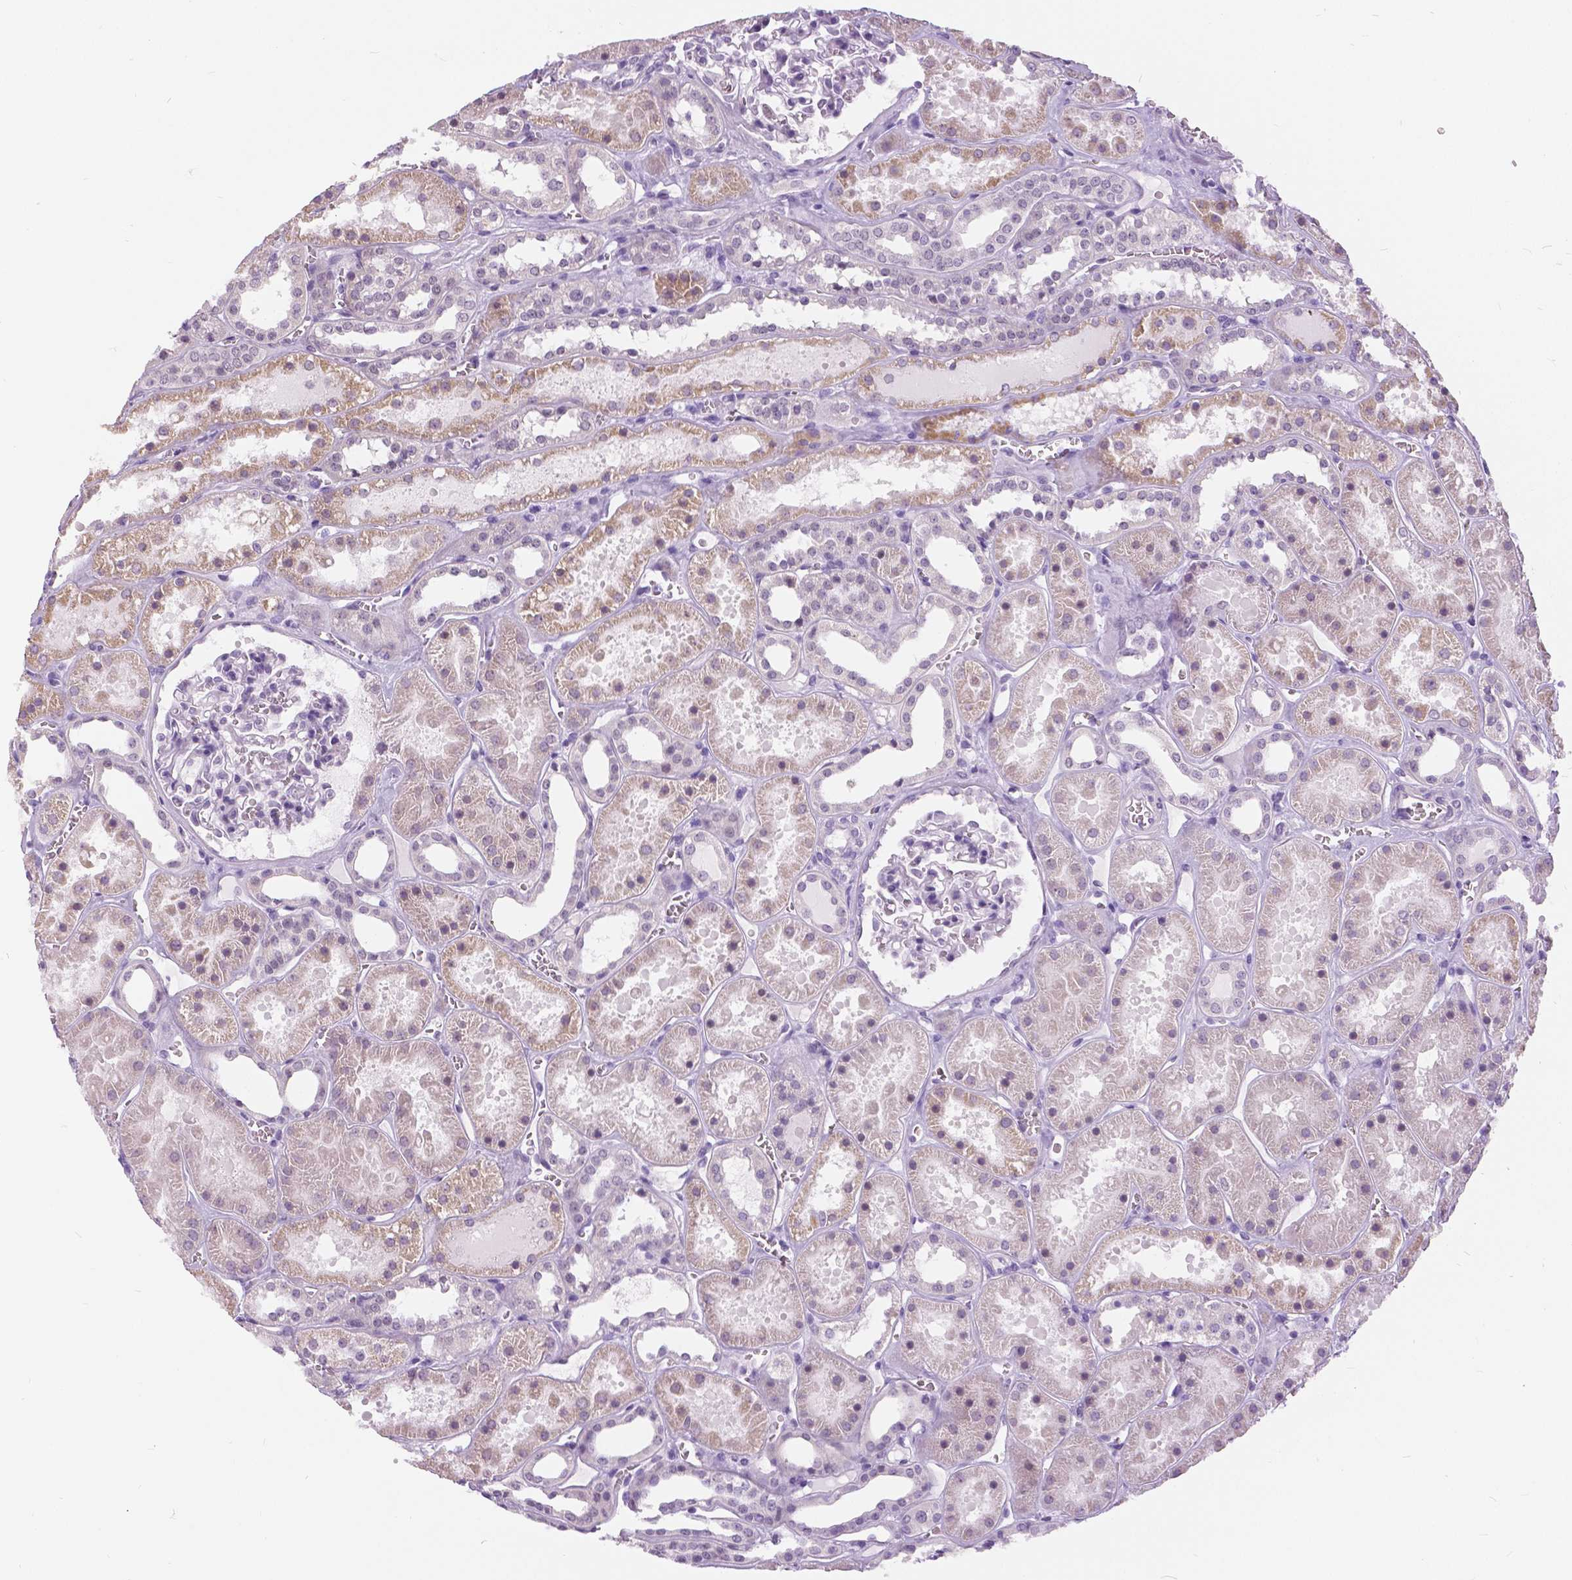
{"staining": {"intensity": "negative", "quantity": "none", "location": "none"}, "tissue": "kidney", "cell_type": "Cells in glomeruli", "image_type": "normal", "snomed": [{"axis": "morphology", "description": "Normal tissue, NOS"}, {"axis": "topography", "description": "Kidney"}], "caption": "The IHC histopathology image has no significant staining in cells in glomeruli of kidney.", "gene": "MYOM1", "patient": {"sex": "female", "age": 41}}